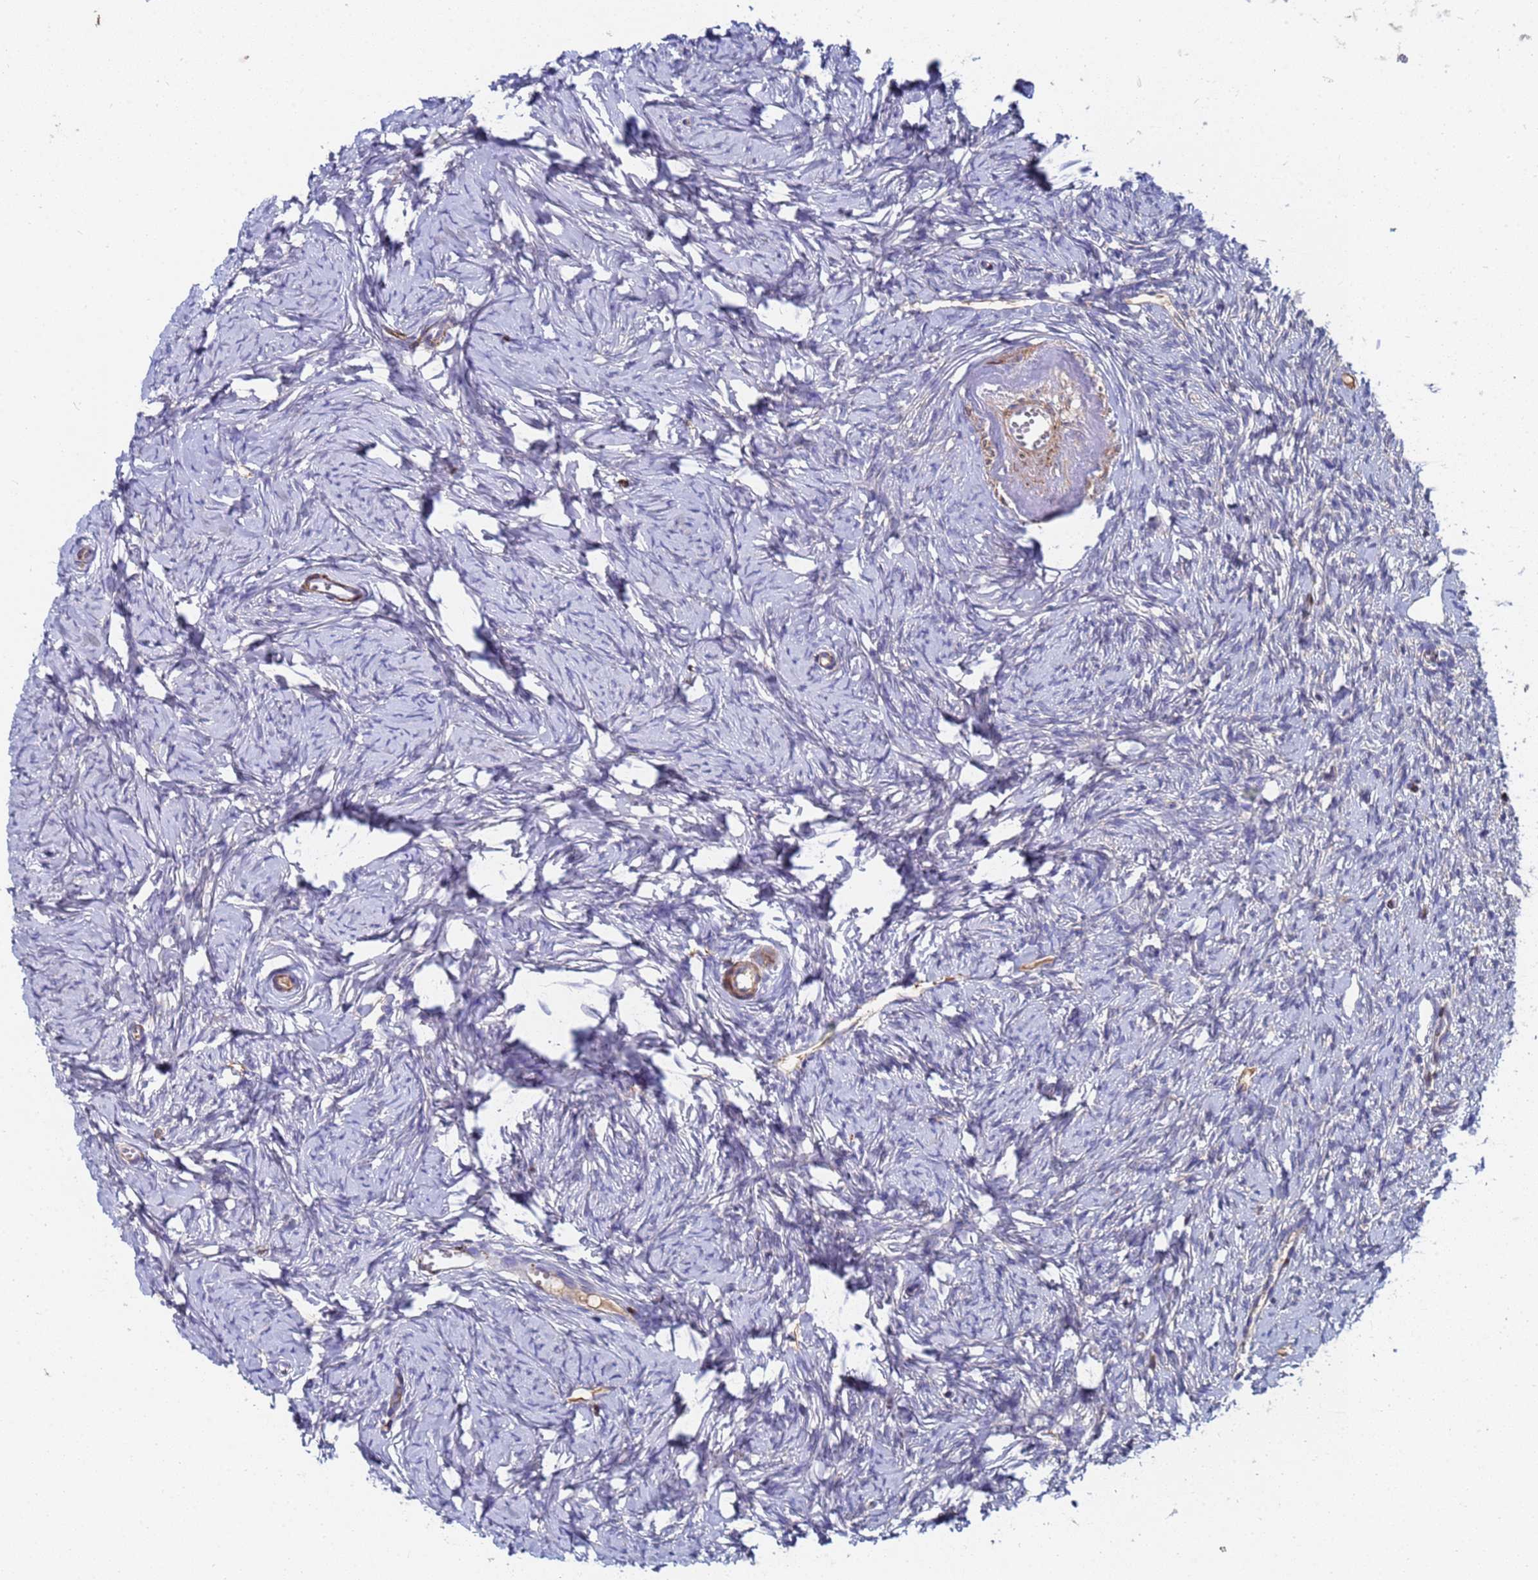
{"staining": {"intensity": "moderate", "quantity": ">75%", "location": "cytoplasmic/membranous"}, "tissue": "ovary", "cell_type": "Follicle cells", "image_type": "normal", "snomed": [{"axis": "morphology", "description": "Normal tissue, NOS"}, {"axis": "topography", "description": "Ovary"}], "caption": "An immunohistochemistry (IHC) image of unremarkable tissue is shown. Protein staining in brown labels moderate cytoplasmic/membranous positivity in ovary within follicle cells.", "gene": "C5orf34", "patient": {"sex": "female", "age": 51}}